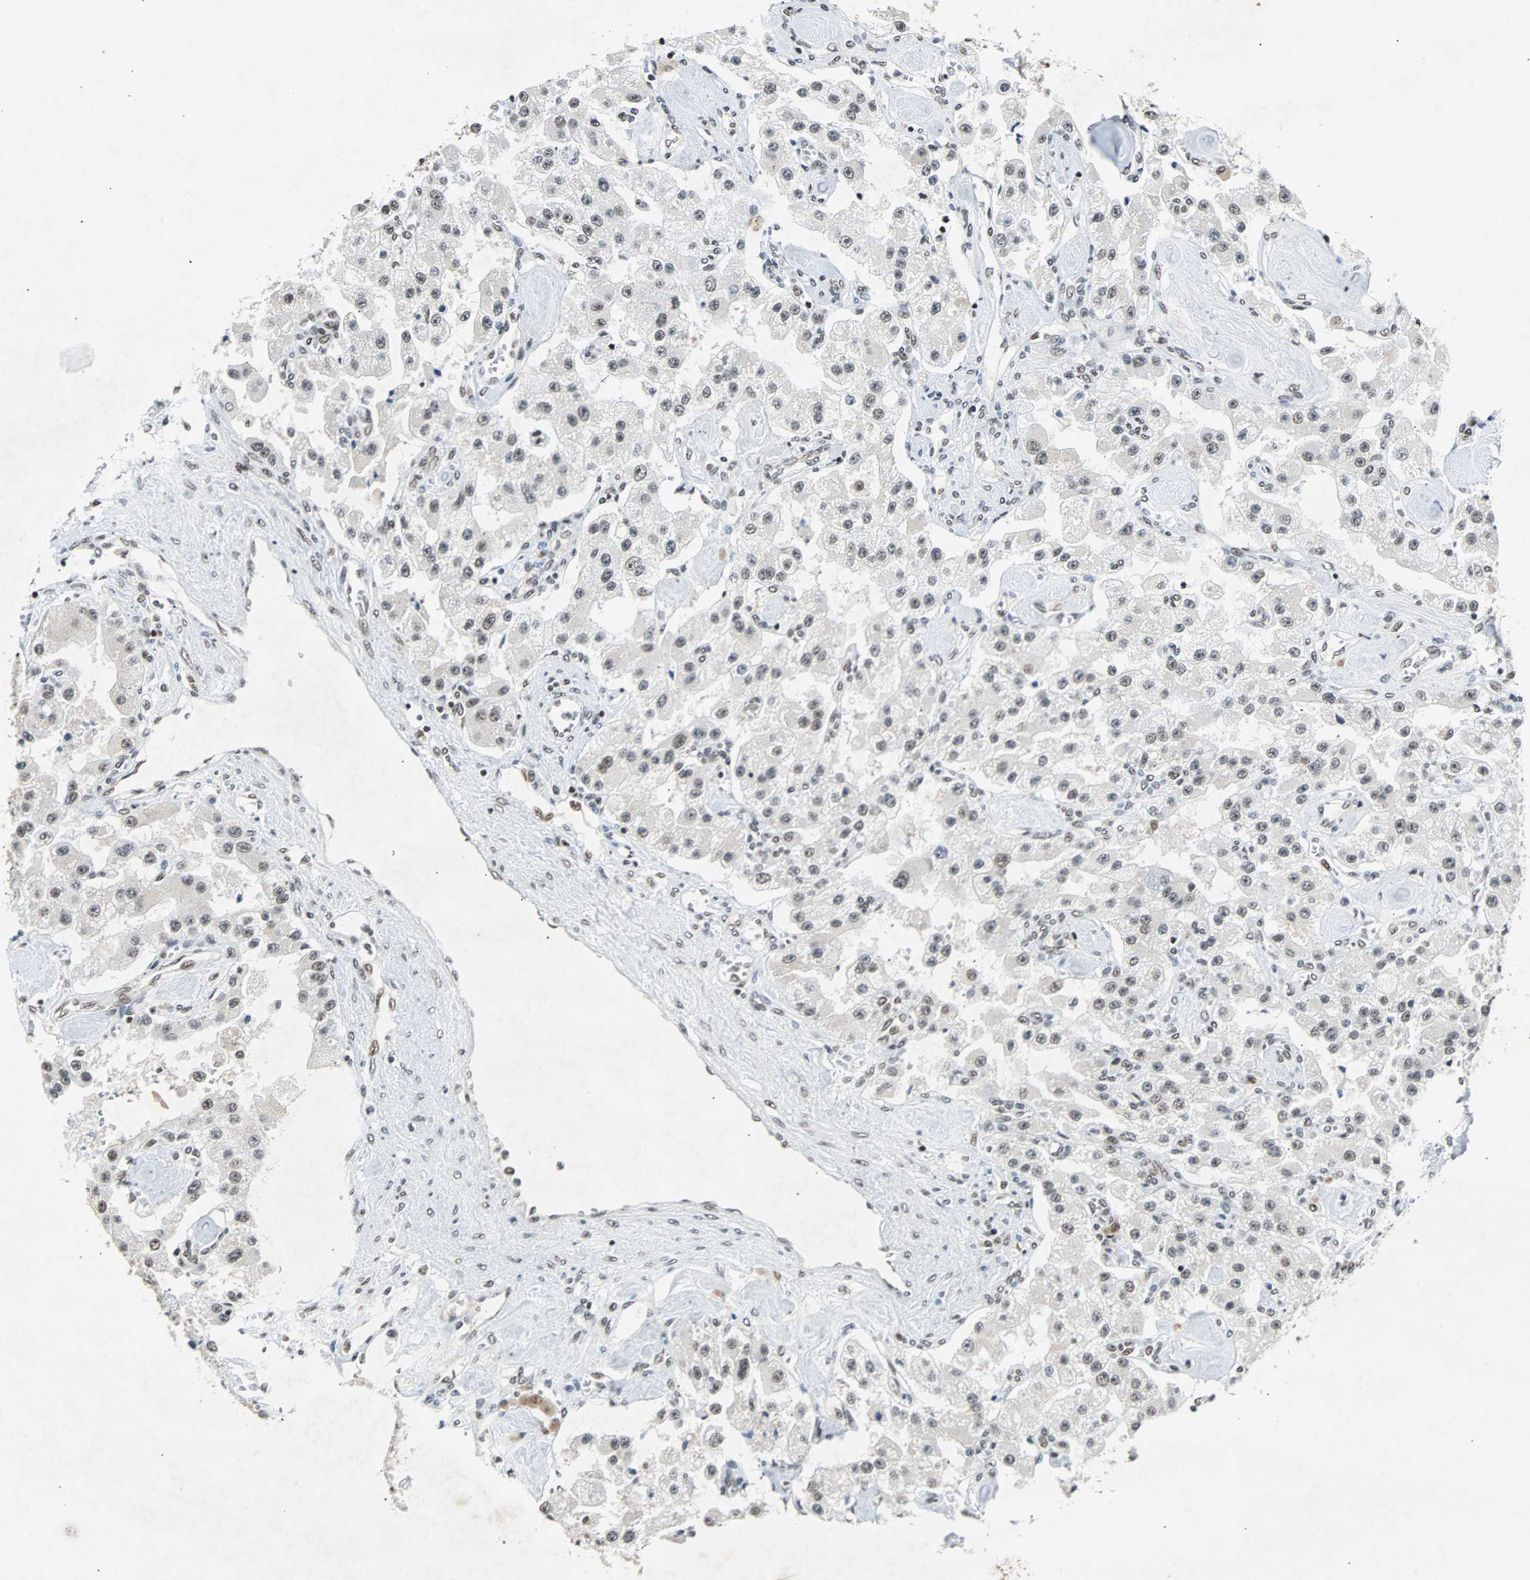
{"staining": {"intensity": "weak", "quantity": ">75%", "location": "nuclear"}, "tissue": "carcinoid", "cell_type": "Tumor cells", "image_type": "cancer", "snomed": [{"axis": "morphology", "description": "Carcinoid, malignant, NOS"}, {"axis": "topography", "description": "Pancreas"}], "caption": "Protein expression analysis of human malignant carcinoid reveals weak nuclear staining in about >75% of tumor cells. The staining is performed using DAB (3,3'-diaminobenzidine) brown chromogen to label protein expression. The nuclei are counter-stained blue using hematoxylin.", "gene": "GATAD2A", "patient": {"sex": "male", "age": 41}}